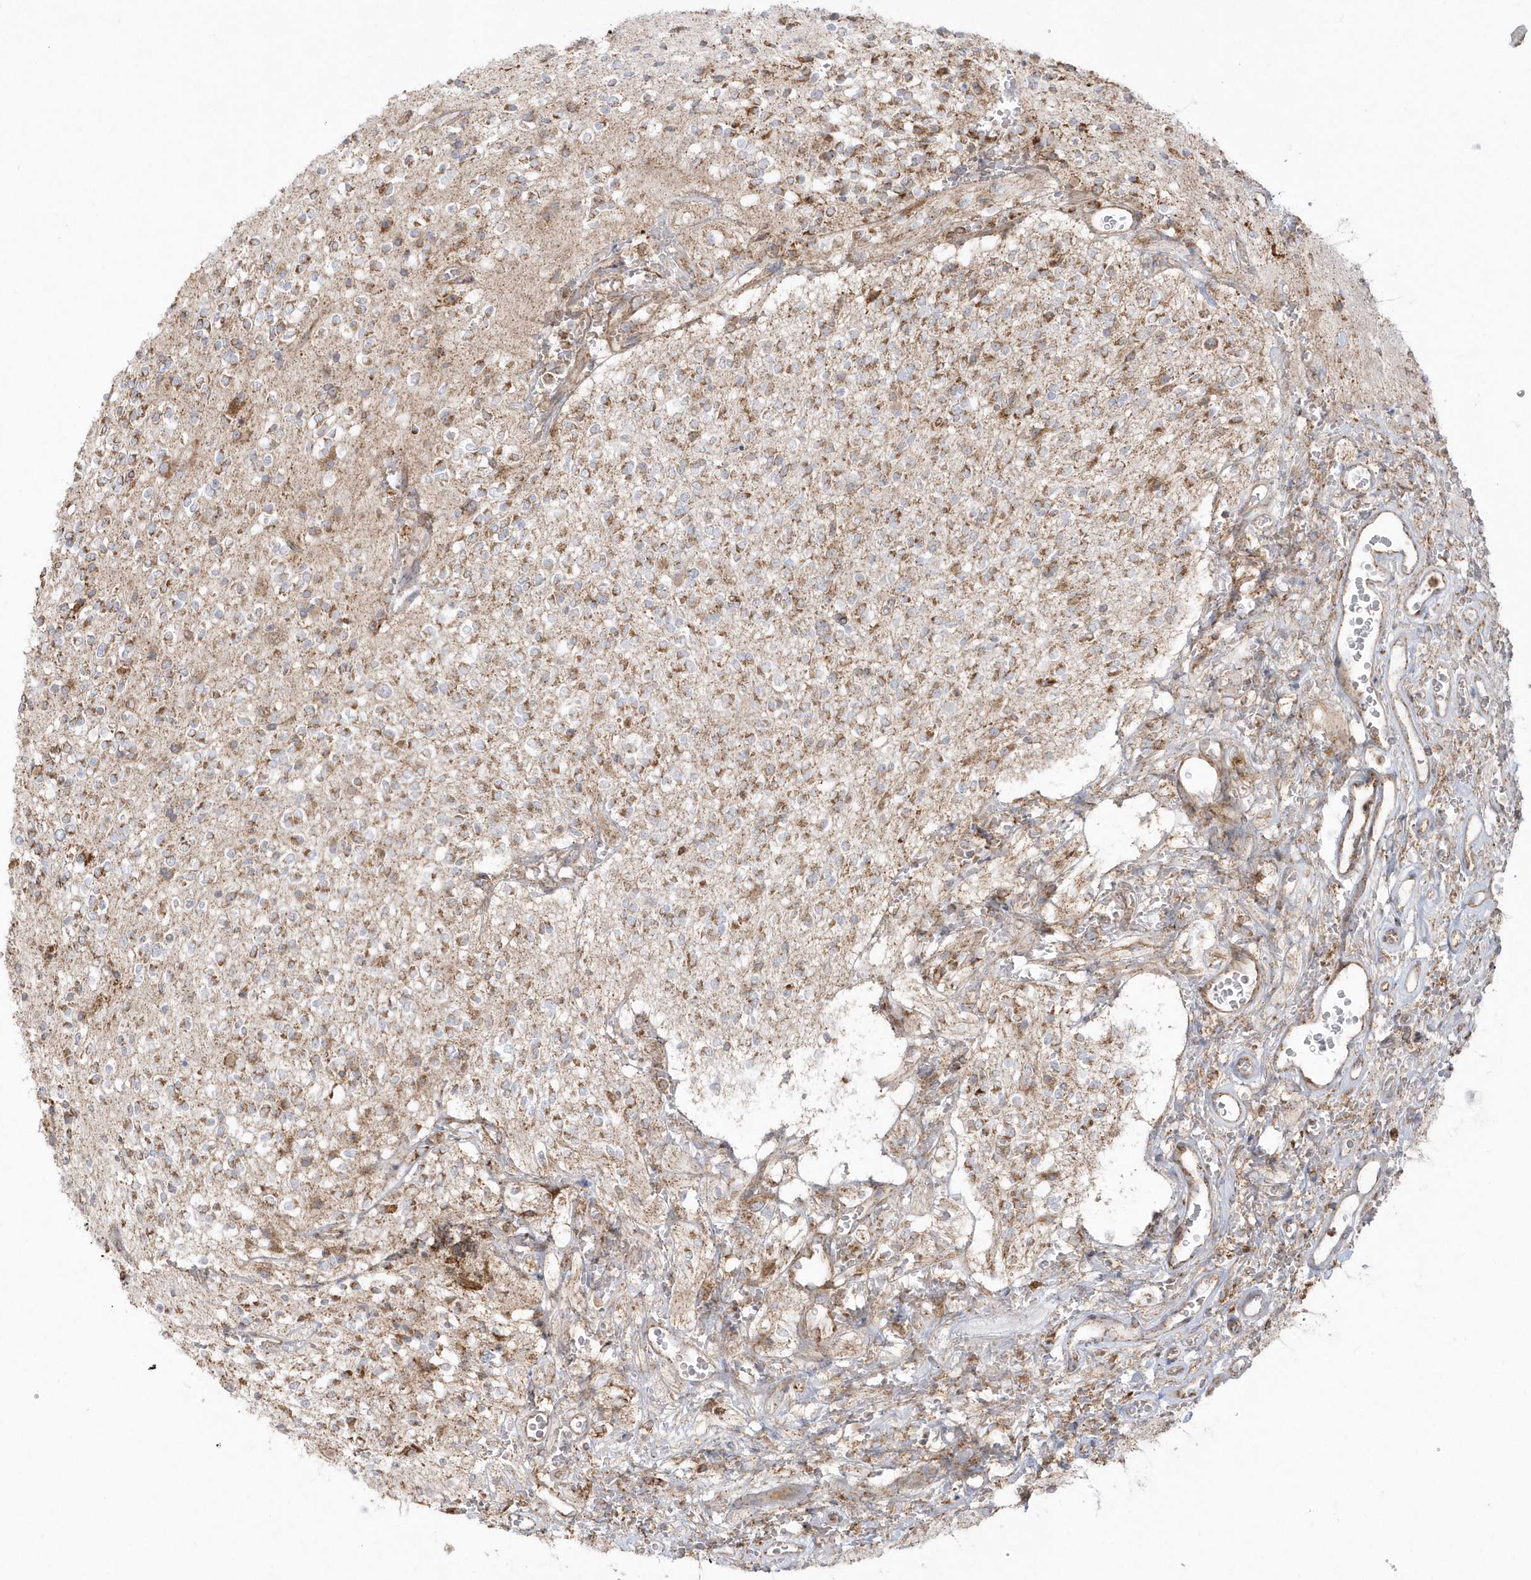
{"staining": {"intensity": "moderate", "quantity": "<25%", "location": "cytoplasmic/membranous"}, "tissue": "glioma", "cell_type": "Tumor cells", "image_type": "cancer", "snomed": [{"axis": "morphology", "description": "Glioma, malignant, High grade"}, {"axis": "topography", "description": "Brain"}], "caption": "A micrograph showing moderate cytoplasmic/membranous expression in about <25% of tumor cells in malignant high-grade glioma, as visualized by brown immunohistochemical staining.", "gene": "SH3BP2", "patient": {"sex": "male", "age": 34}}